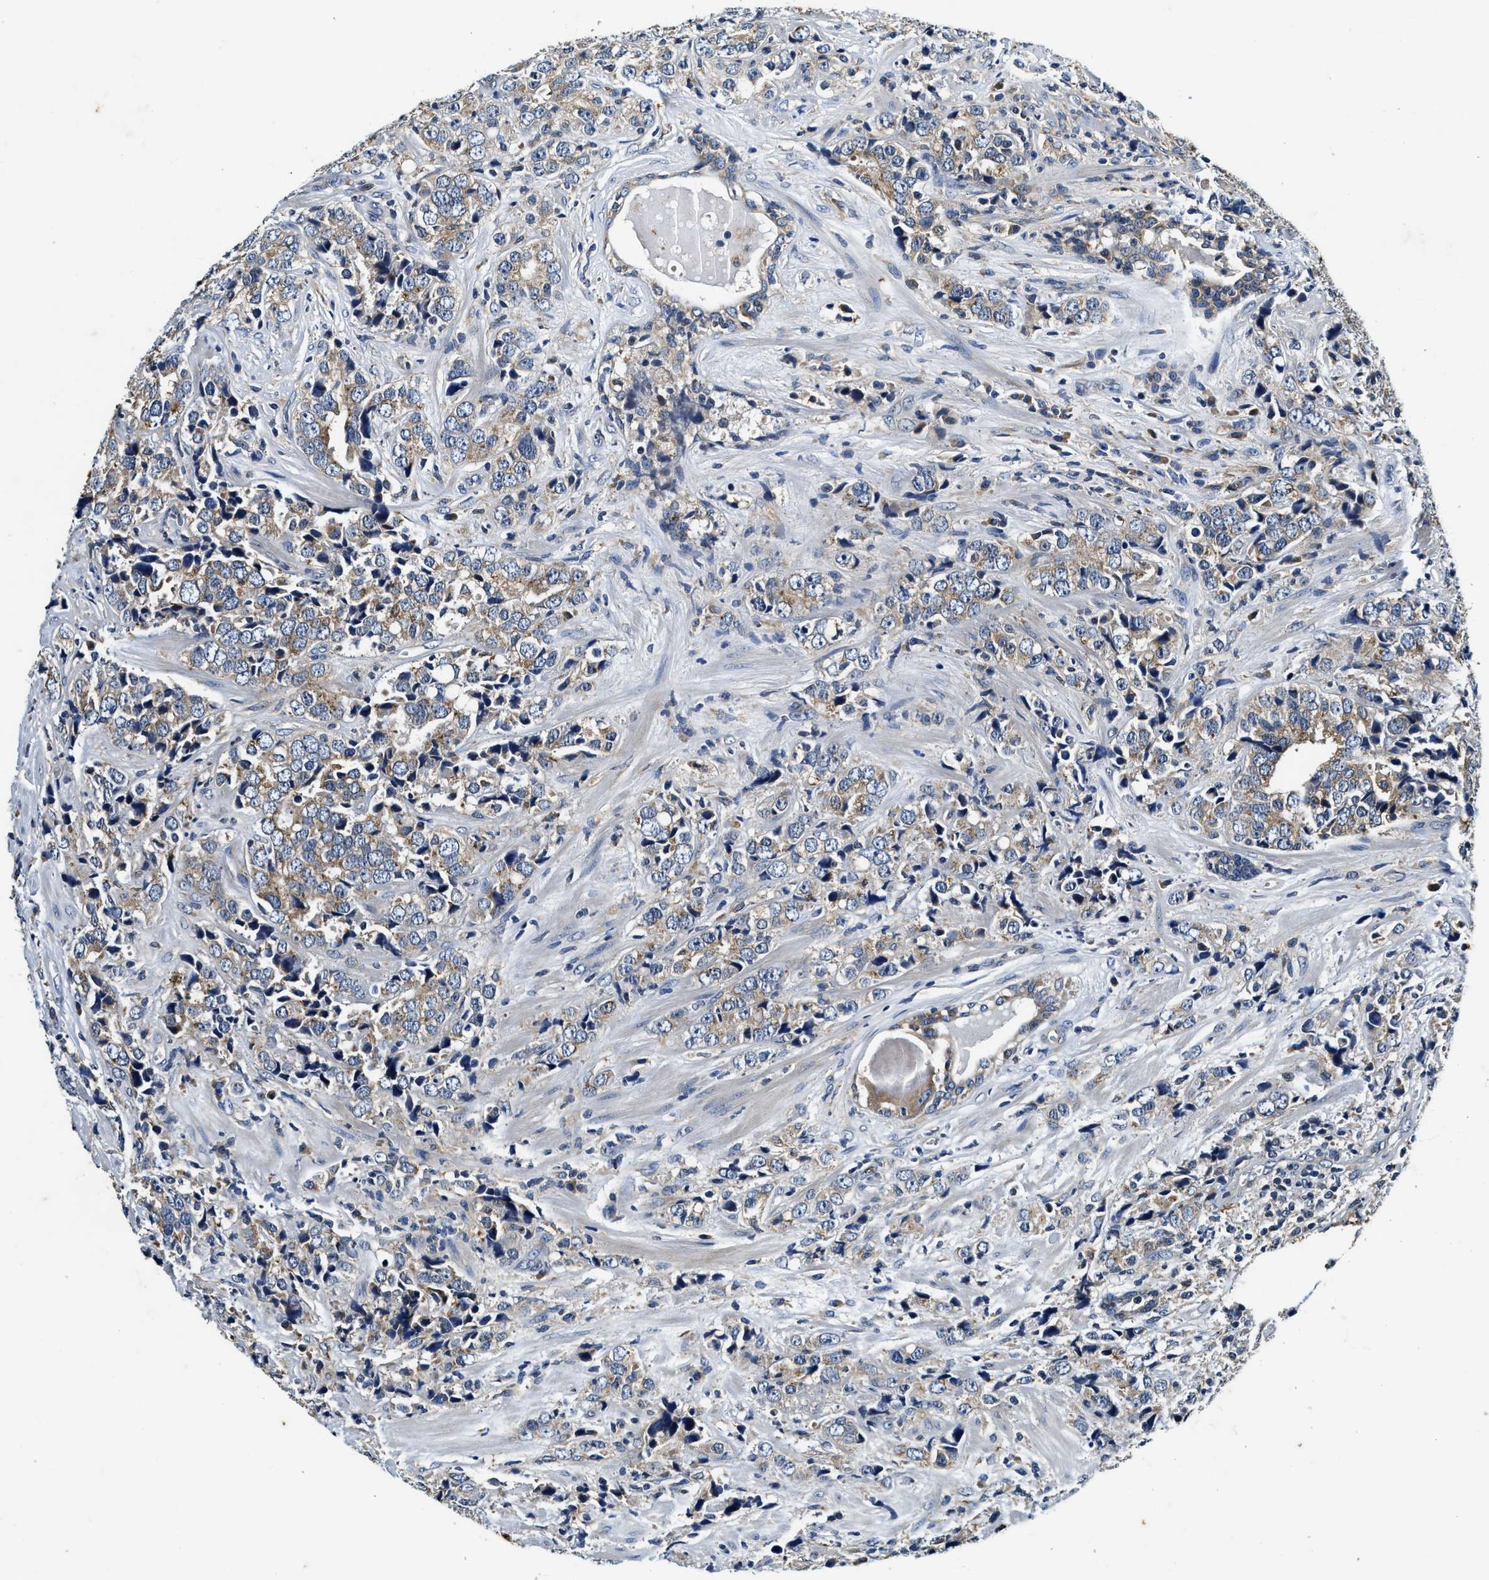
{"staining": {"intensity": "moderate", "quantity": ">75%", "location": "cytoplasmic/membranous"}, "tissue": "prostate cancer", "cell_type": "Tumor cells", "image_type": "cancer", "snomed": [{"axis": "morphology", "description": "Adenocarcinoma, High grade"}, {"axis": "topography", "description": "Prostate"}], "caption": "Prostate cancer (high-grade adenocarcinoma) stained for a protein (brown) demonstrates moderate cytoplasmic/membranous positive positivity in approximately >75% of tumor cells.", "gene": "PI4KB", "patient": {"sex": "male", "age": 71}}